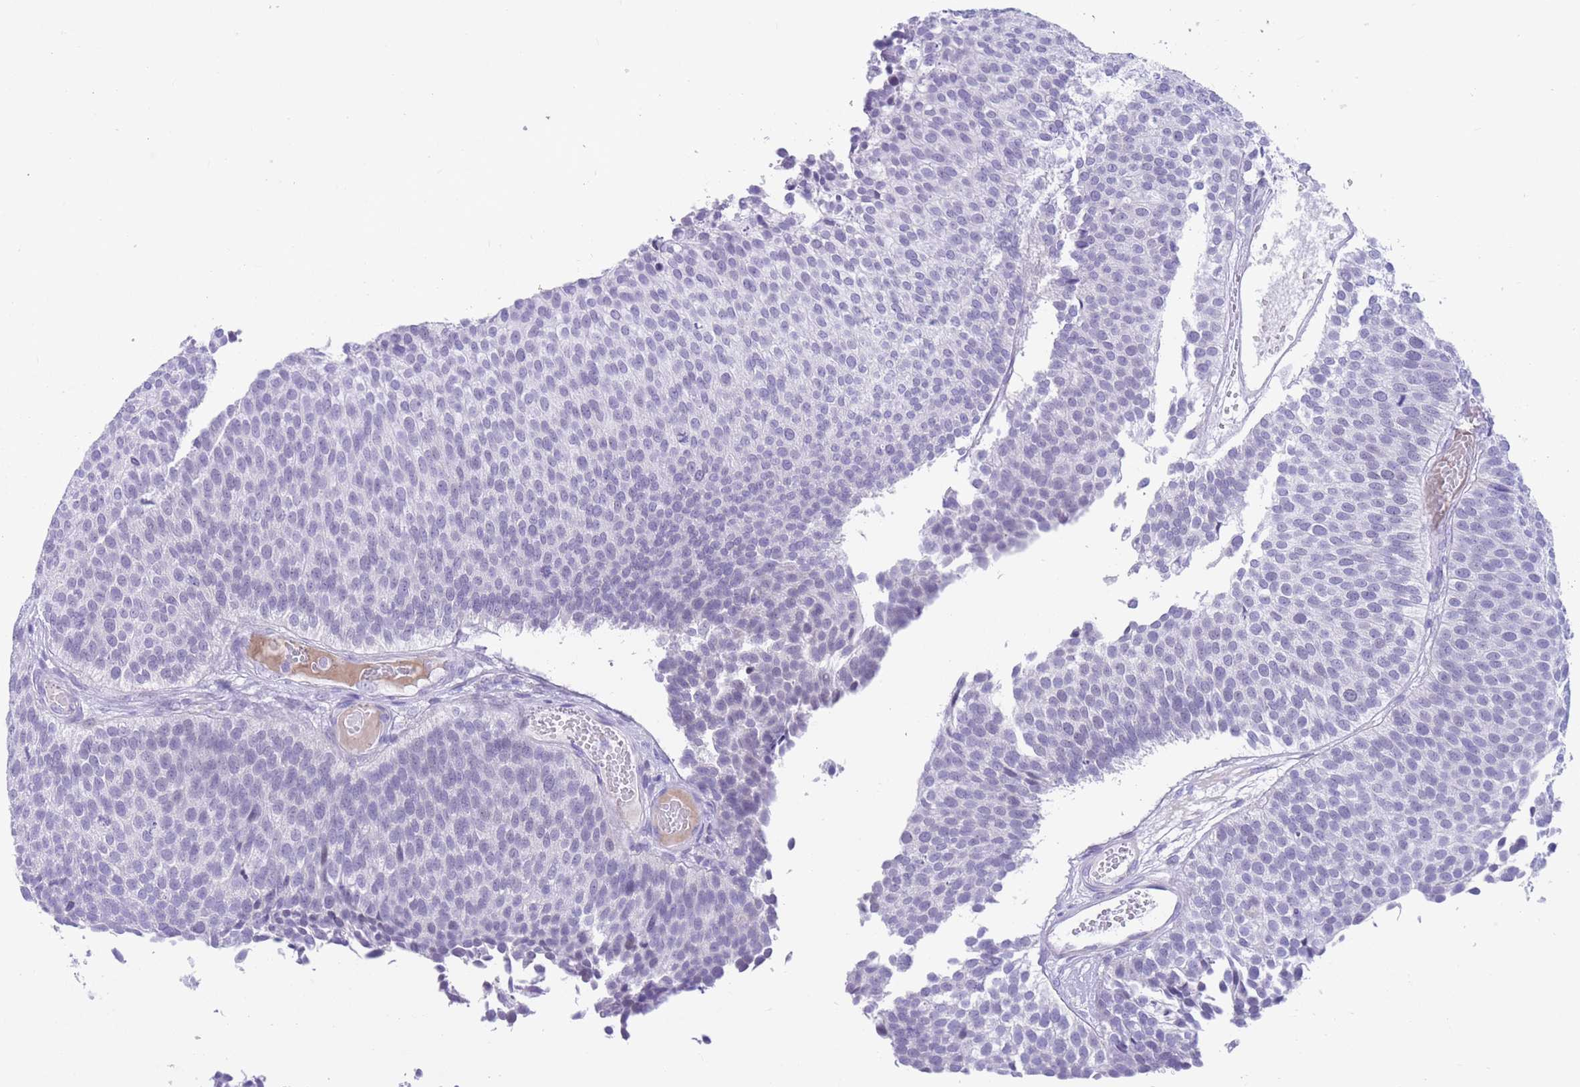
{"staining": {"intensity": "negative", "quantity": "none", "location": "none"}, "tissue": "urothelial cancer", "cell_type": "Tumor cells", "image_type": "cancer", "snomed": [{"axis": "morphology", "description": "Urothelial carcinoma, Low grade"}, {"axis": "topography", "description": "Urinary bladder"}], "caption": "Urothelial cancer stained for a protein using IHC demonstrates no staining tumor cells.", "gene": "DPYD", "patient": {"sex": "male", "age": 84}}